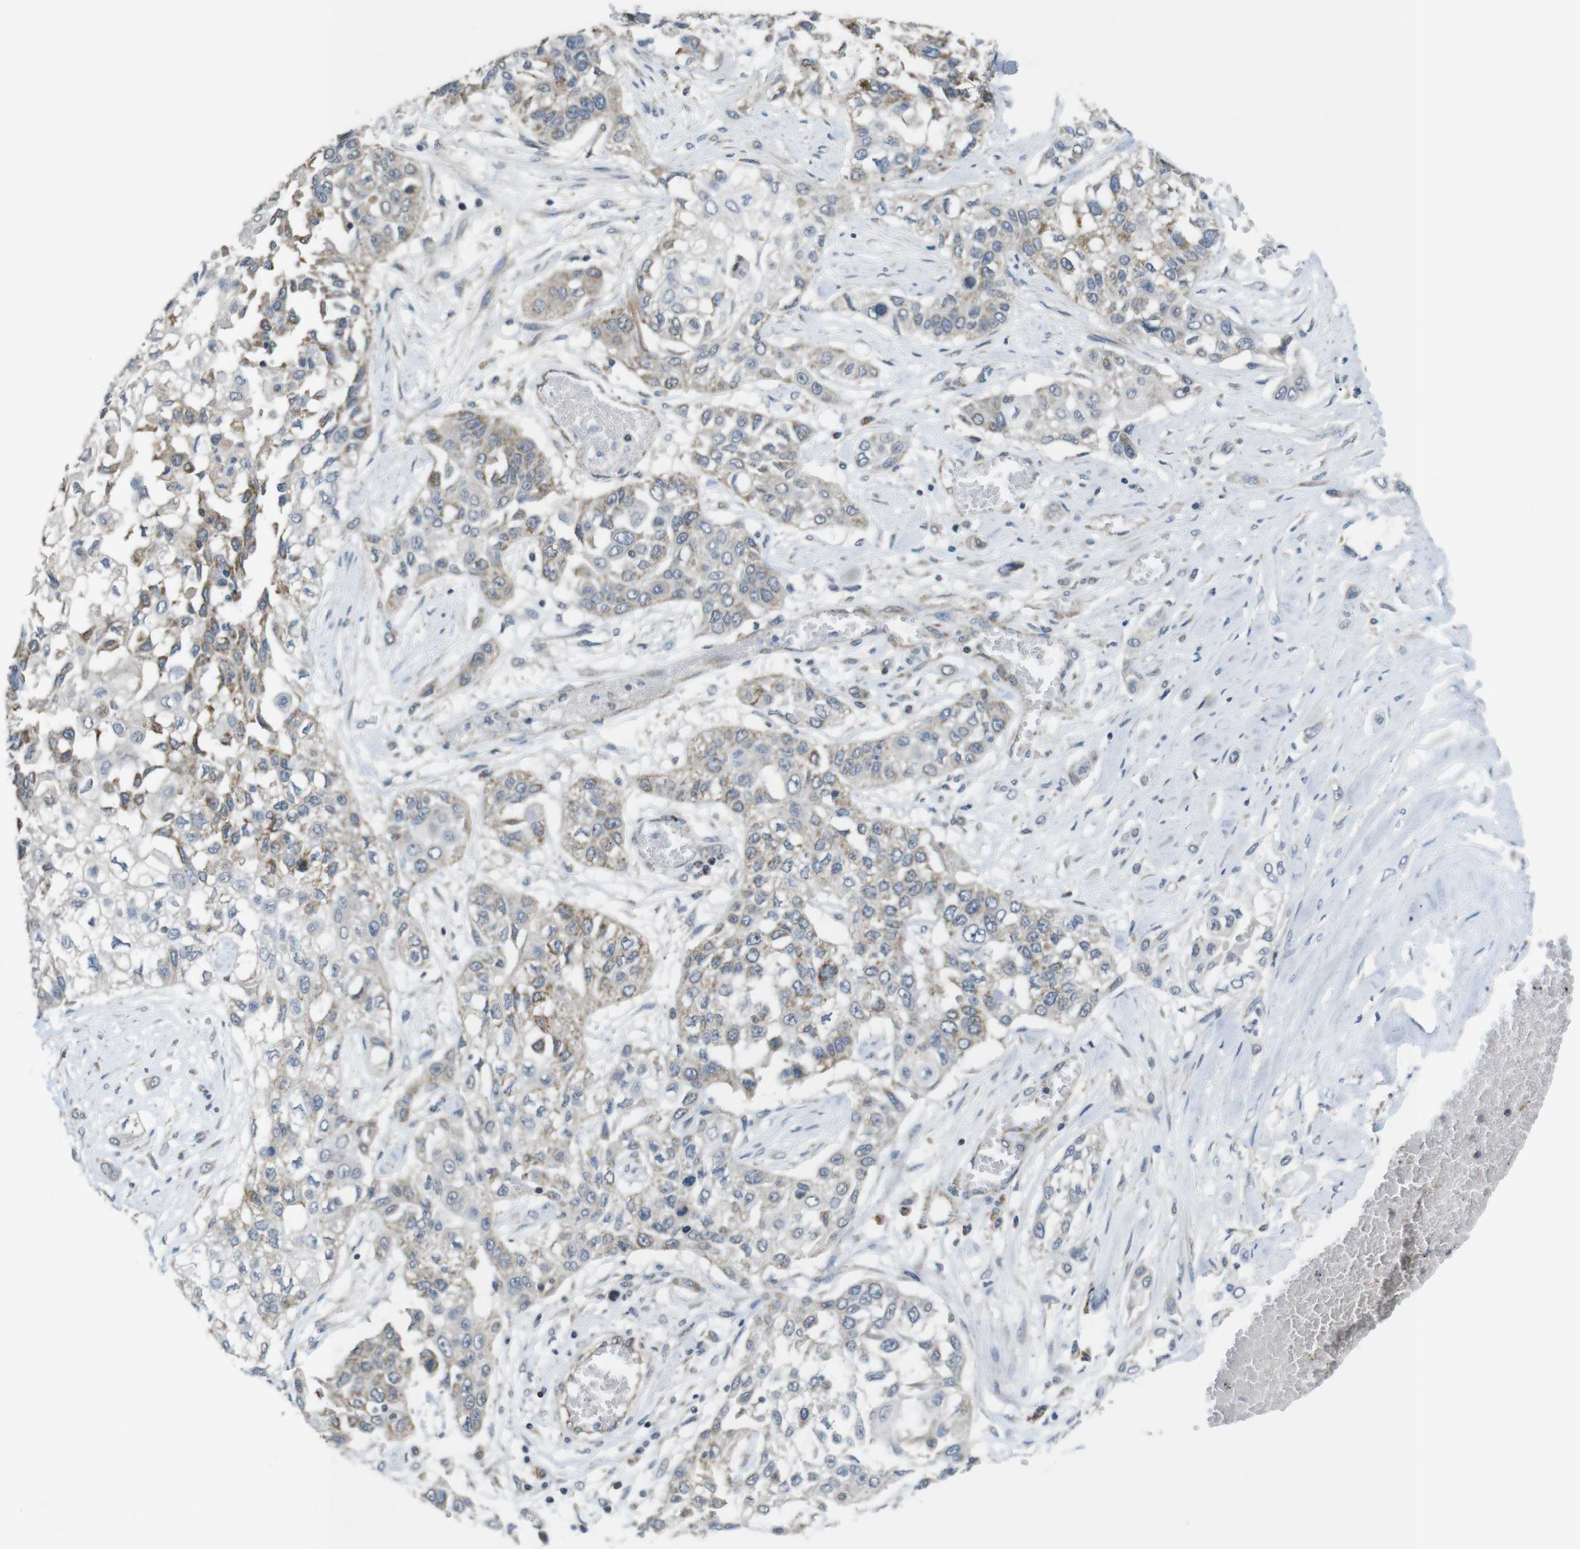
{"staining": {"intensity": "moderate", "quantity": "<25%", "location": "cytoplasmic/membranous"}, "tissue": "lung cancer", "cell_type": "Tumor cells", "image_type": "cancer", "snomed": [{"axis": "morphology", "description": "Squamous cell carcinoma, NOS"}, {"axis": "topography", "description": "Lung"}], "caption": "The micrograph reveals a brown stain indicating the presence of a protein in the cytoplasmic/membranous of tumor cells in lung cancer (squamous cell carcinoma).", "gene": "CALHM2", "patient": {"sex": "male", "age": 71}}